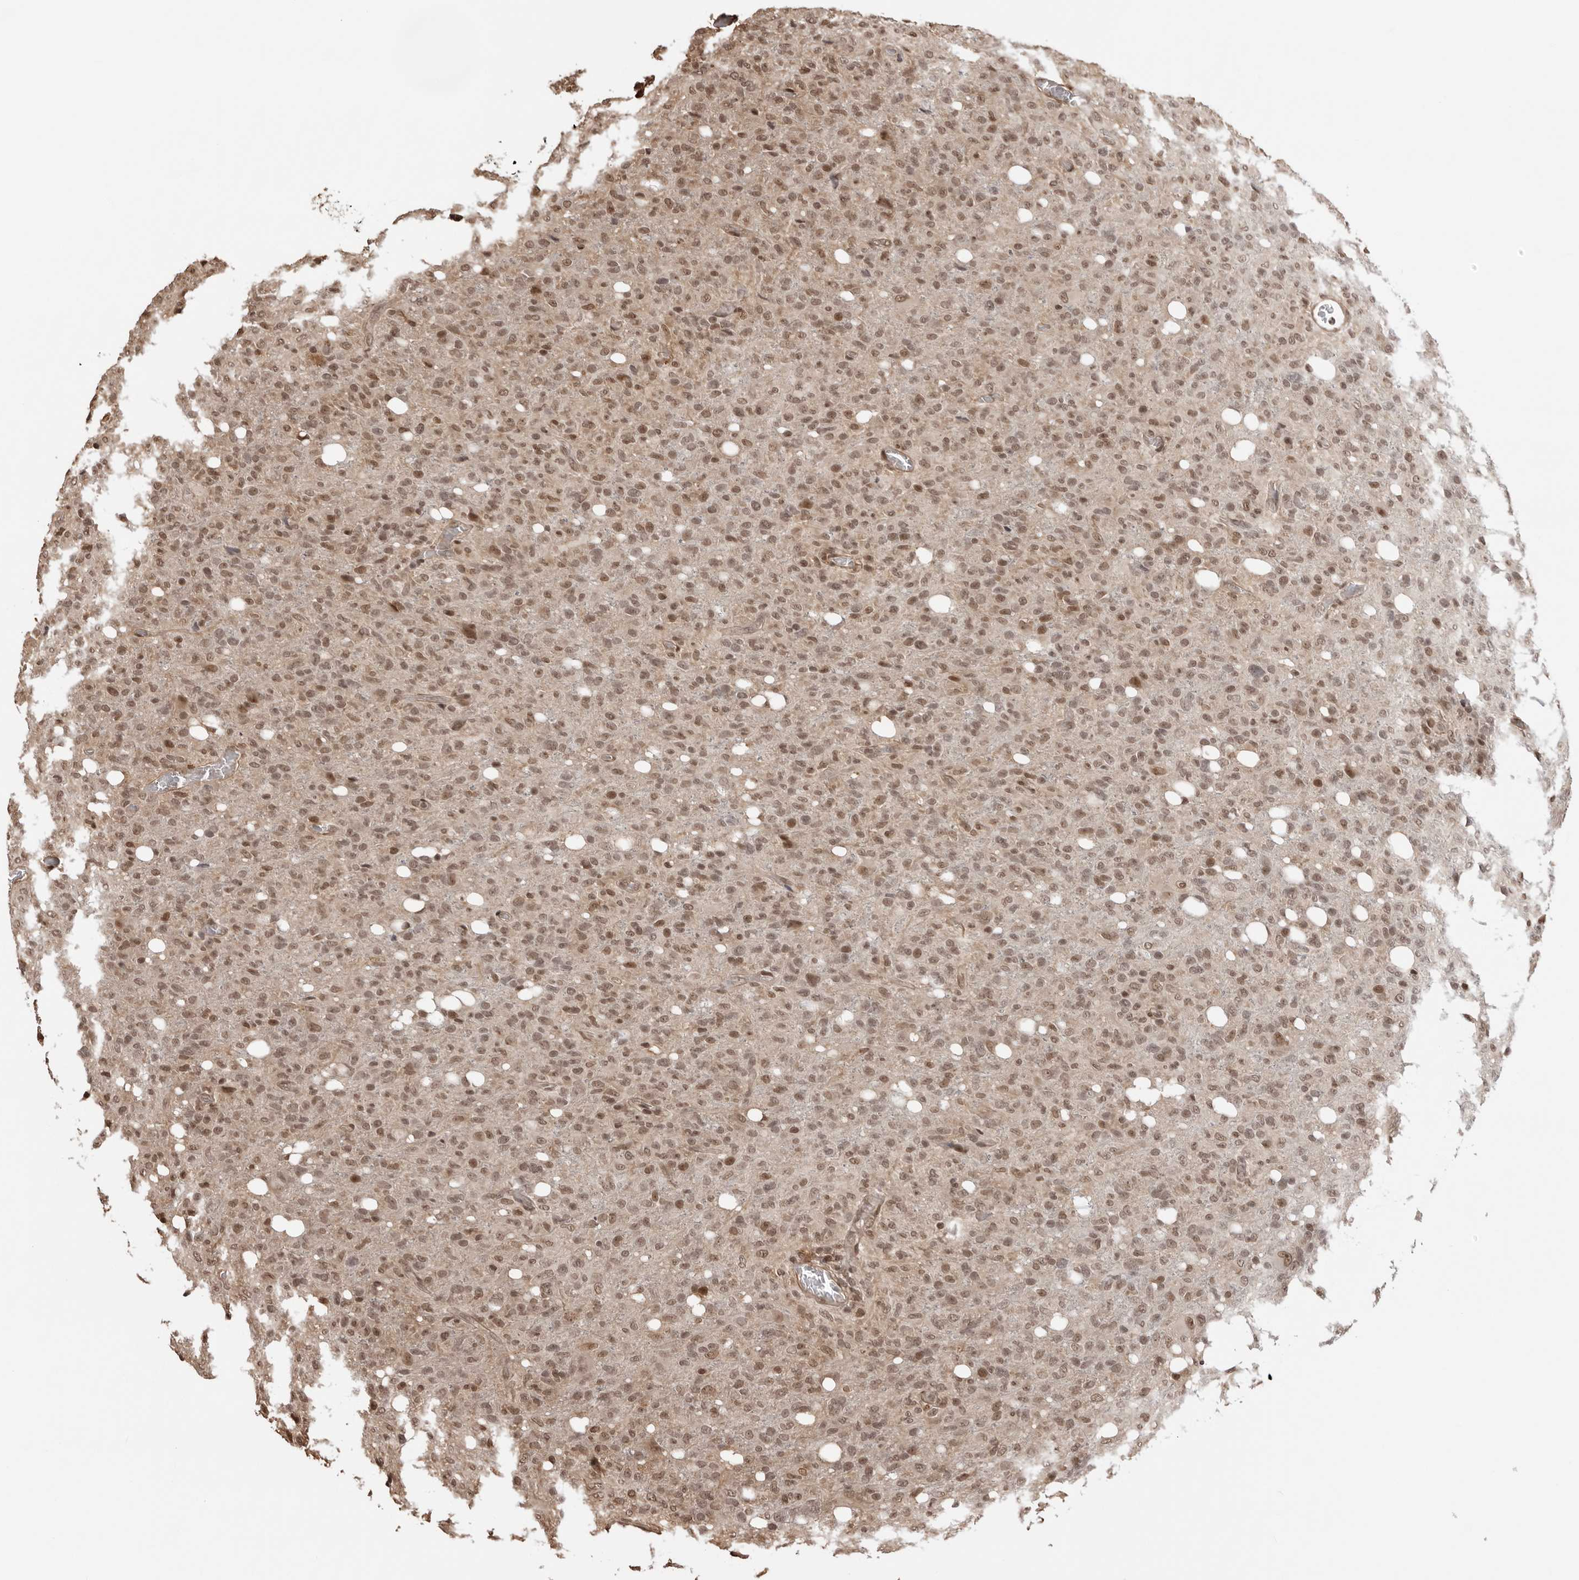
{"staining": {"intensity": "moderate", "quantity": ">75%", "location": "nuclear"}, "tissue": "glioma", "cell_type": "Tumor cells", "image_type": "cancer", "snomed": [{"axis": "morphology", "description": "Glioma, malignant, High grade"}, {"axis": "topography", "description": "Brain"}], "caption": "Immunohistochemistry (DAB (3,3'-diaminobenzidine)) staining of human glioma reveals moderate nuclear protein positivity in approximately >75% of tumor cells.", "gene": "SDE2", "patient": {"sex": "female", "age": 57}}